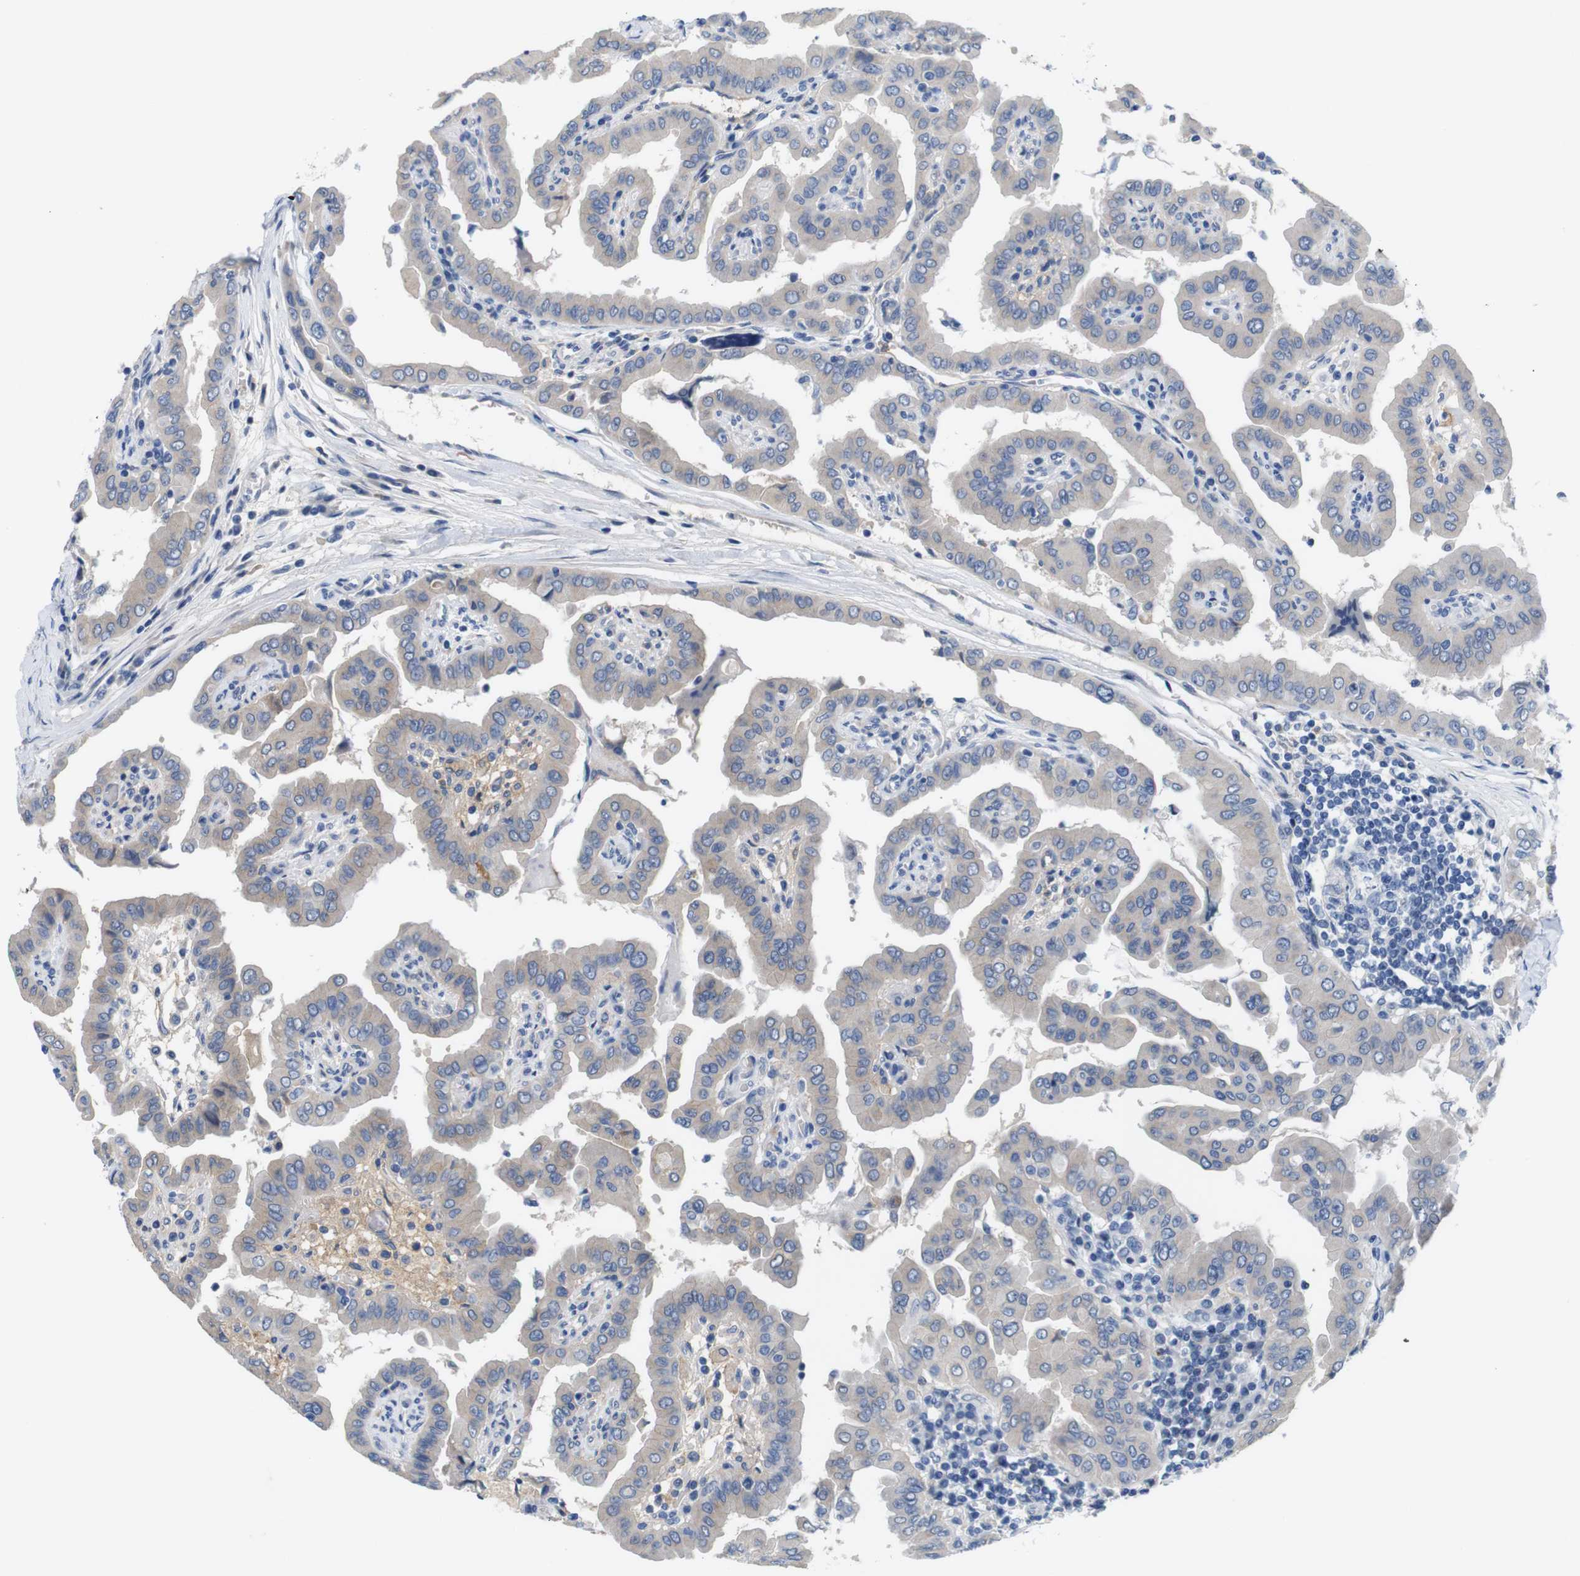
{"staining": {"intensity": "weak", "quantity": ">75%", "location": "cytoplasmic/membranous"}, "tissue": "thyroid cancer", "cell_type": "Tumor cells", "image_type": "cancer", "snomed": [{"axis": "morphology", "description": "Papillary adenocarcinoma, NOS"}, {"axis": "topography", "description": "Thyroid gland"}], "caption": "Tumor cells demonstrate low levels of weak cytoplasmic/membranous staining in approximately >75% of cells in human thyroid cancer (papillary adenocarcinoma).", "gene": "C1RL", "patient": {"sex": "male", "age": 33}}